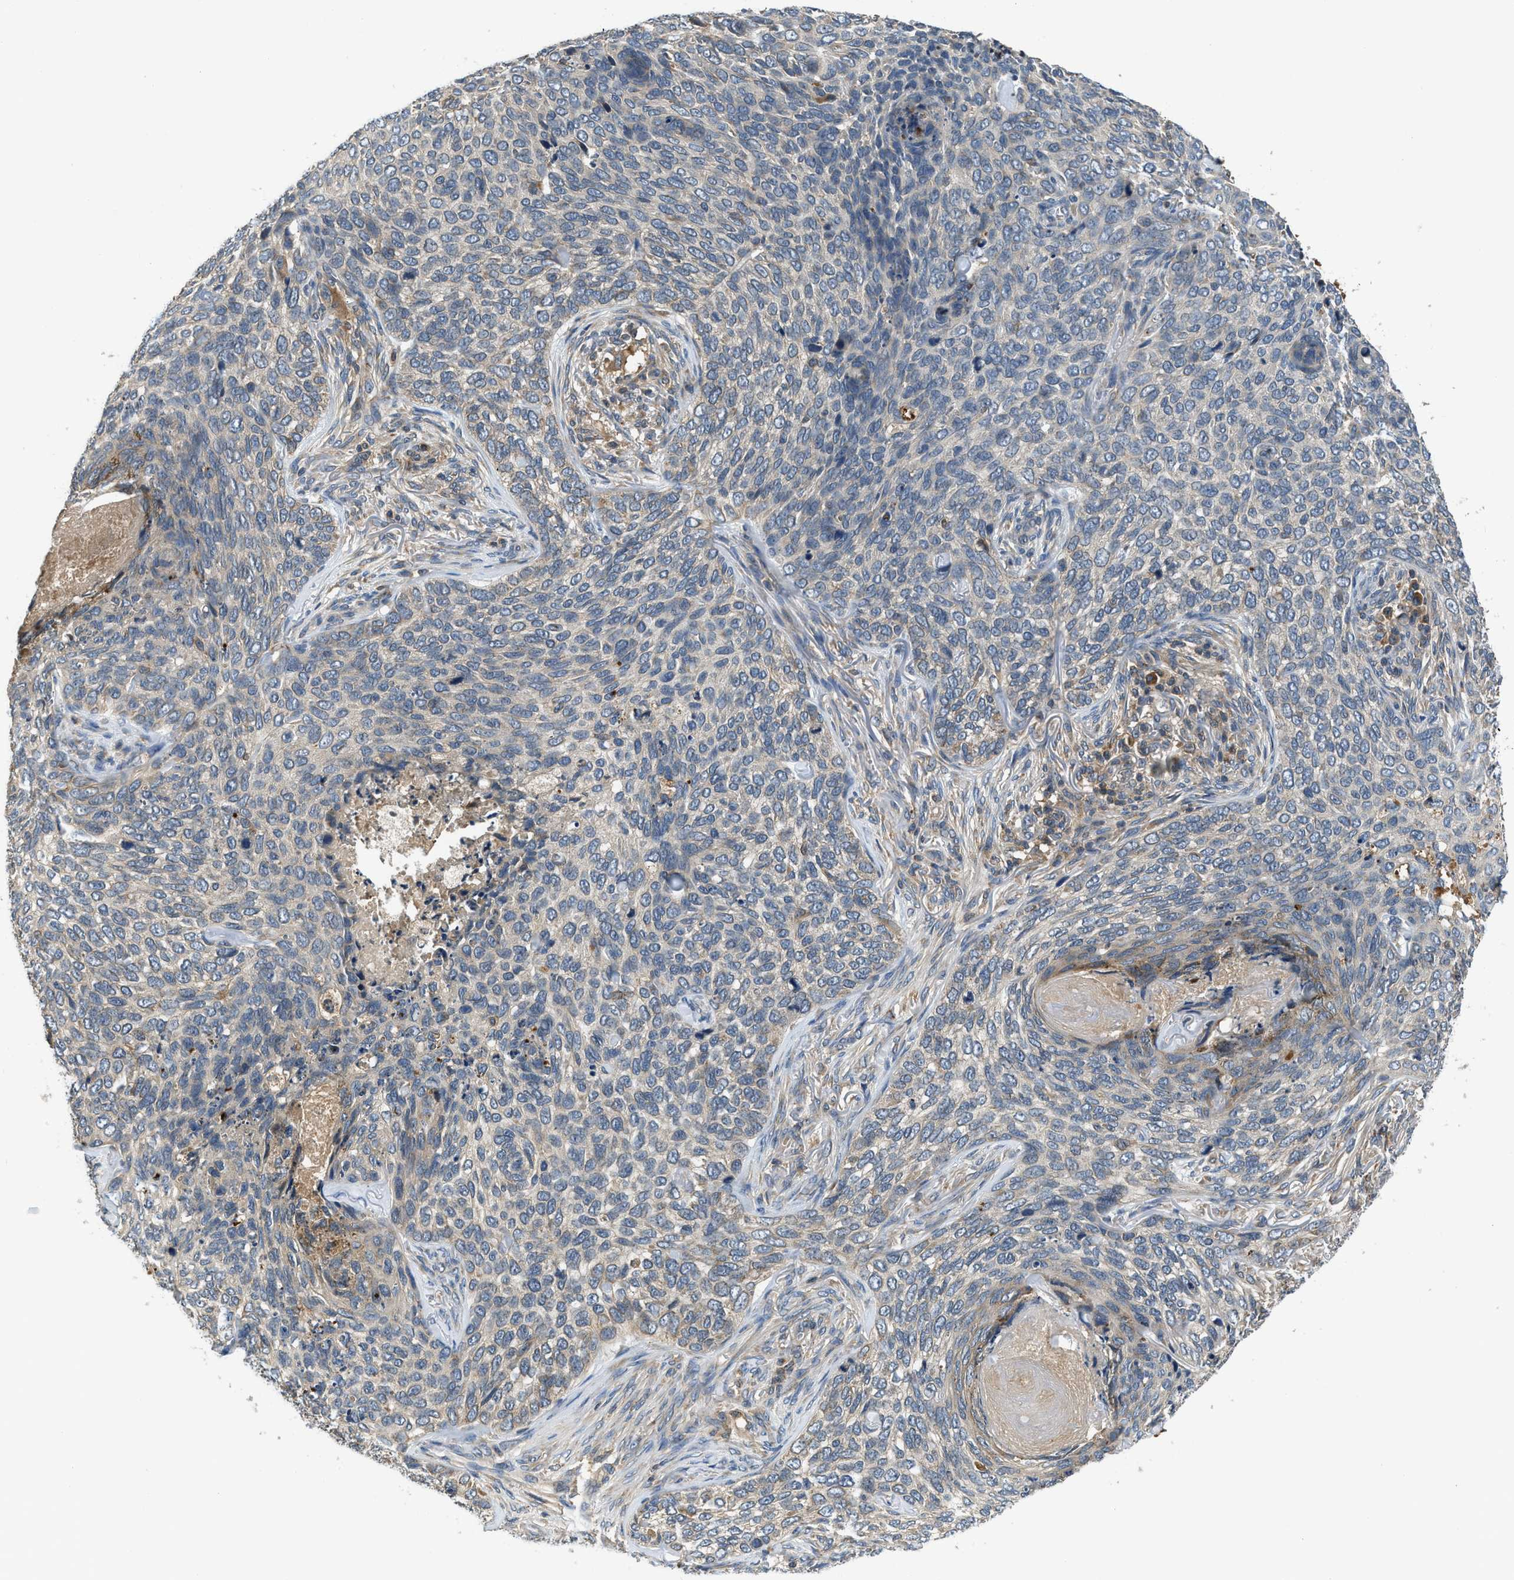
{"staining": {"intensity": "weak", "quantity": "<25%", "location": "cytoplasmic/membranous"}, "tissue": "skin cancer", "cell_type": "Tumor cells", "image_type": "cancer", "snomed": [{"axis": "morphology", "description": "Basal cell carcinoma"}, {"axis": "topography", "description": "Skin"}], "caption": "High power microscopy histopathology image of an IHC photomicrograph of basal cell carcinoma (skin), revealing no significant positivity in tumor cells.", "gene": "PAFAH2", "patient": {"sex": "female", "age": 64}}